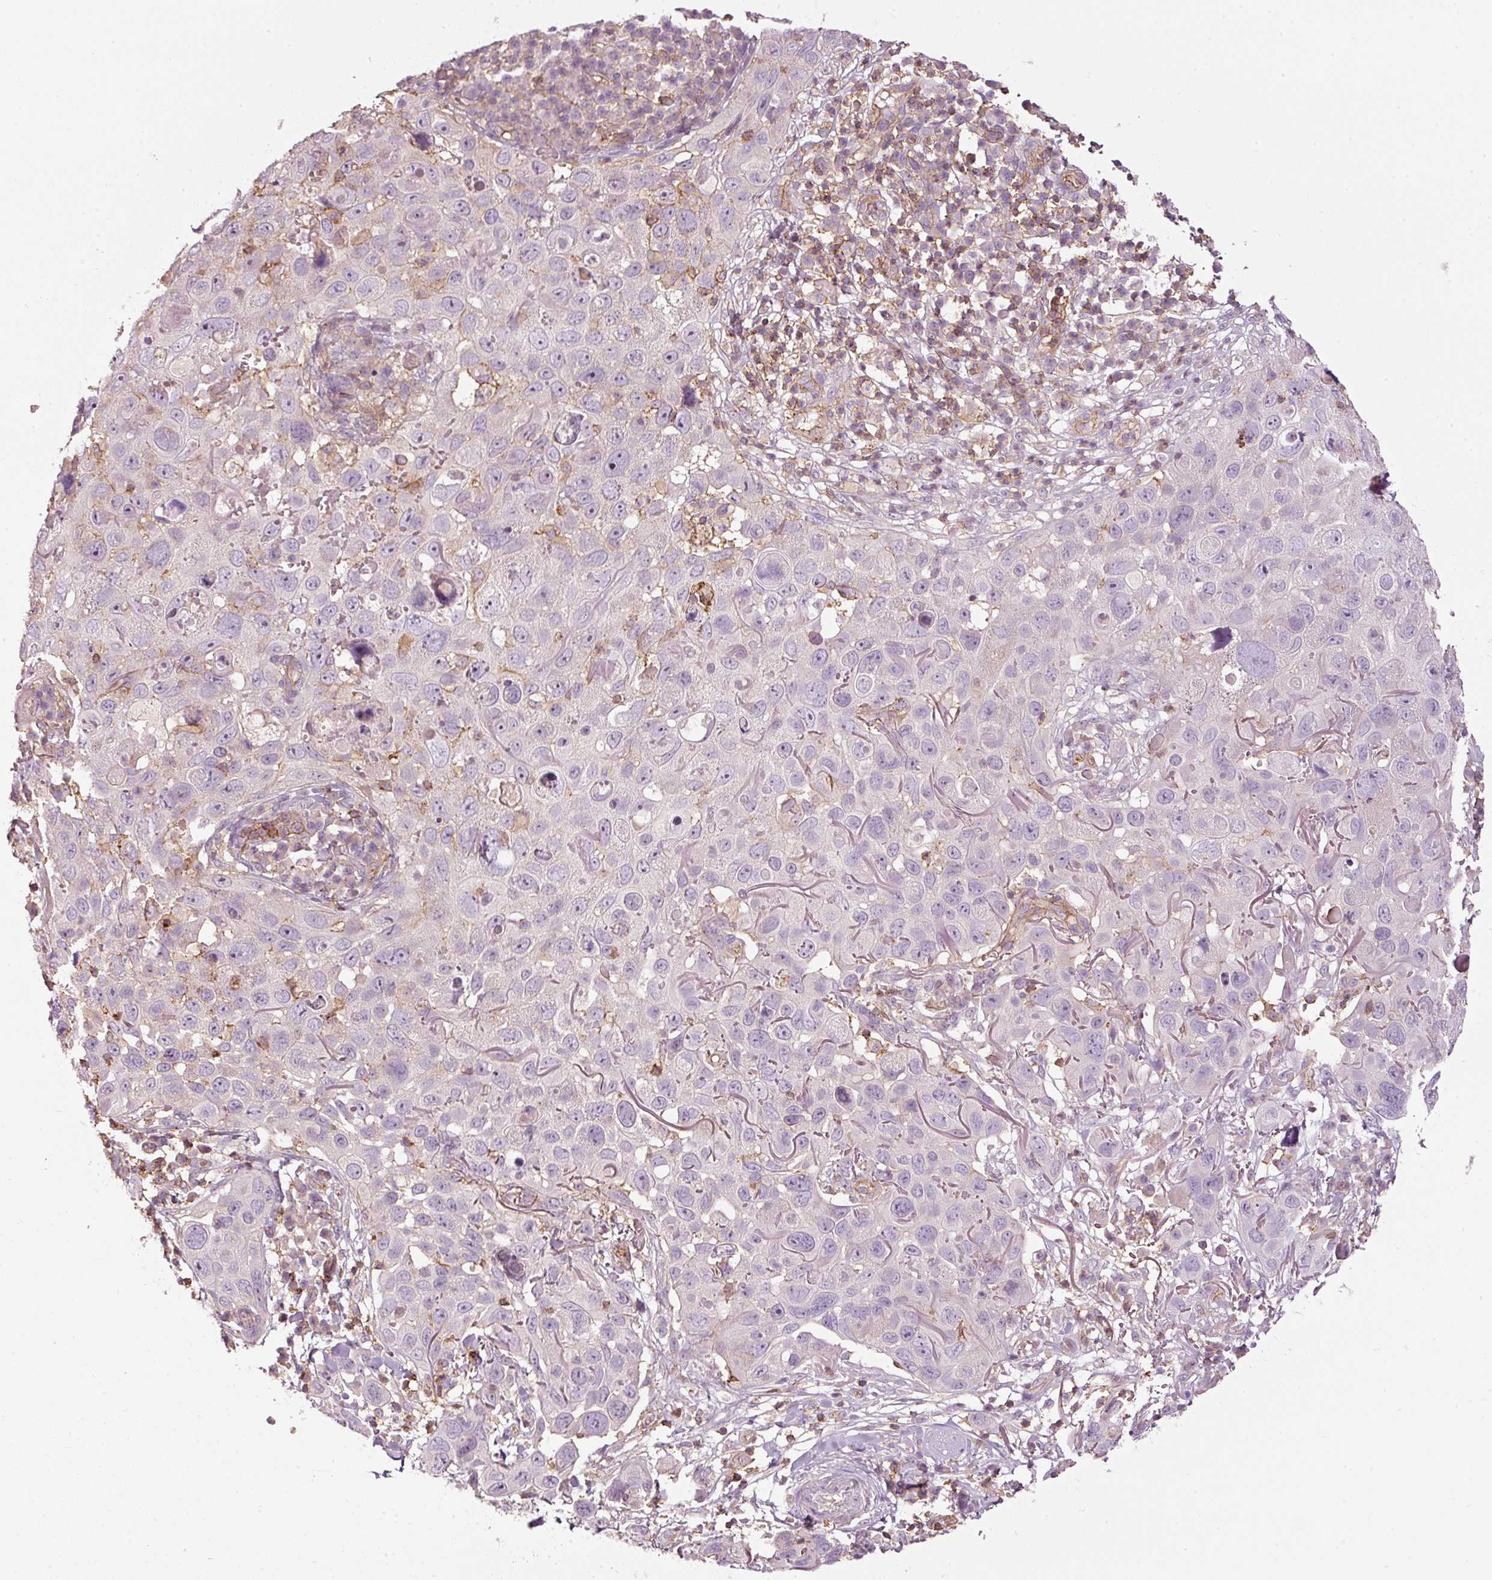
{"staining": {"intensity": "negative", "quantity": "none", "location": "none"}, "tissue": "skin cancer", "cell_type": "Tumor cells", "image_type": "cancer", "snomed": [{"axis": "morphology", "description": "Squamous cell carcinoma in situ, NOS"}, {"axis": "morphology", "description": "Squamous cell carcinoma, NOS"}, {"axis": "topography", "description": "Skin"}], "caption": "Tumor cells are negative for brown protein staining in skin squamous cell carcinoma in situ. (DAB IHC visualized using brightfield microscopy, high magnification).", "gene": "SIPA1", "patient": {"sex": "male", "age": 93}}